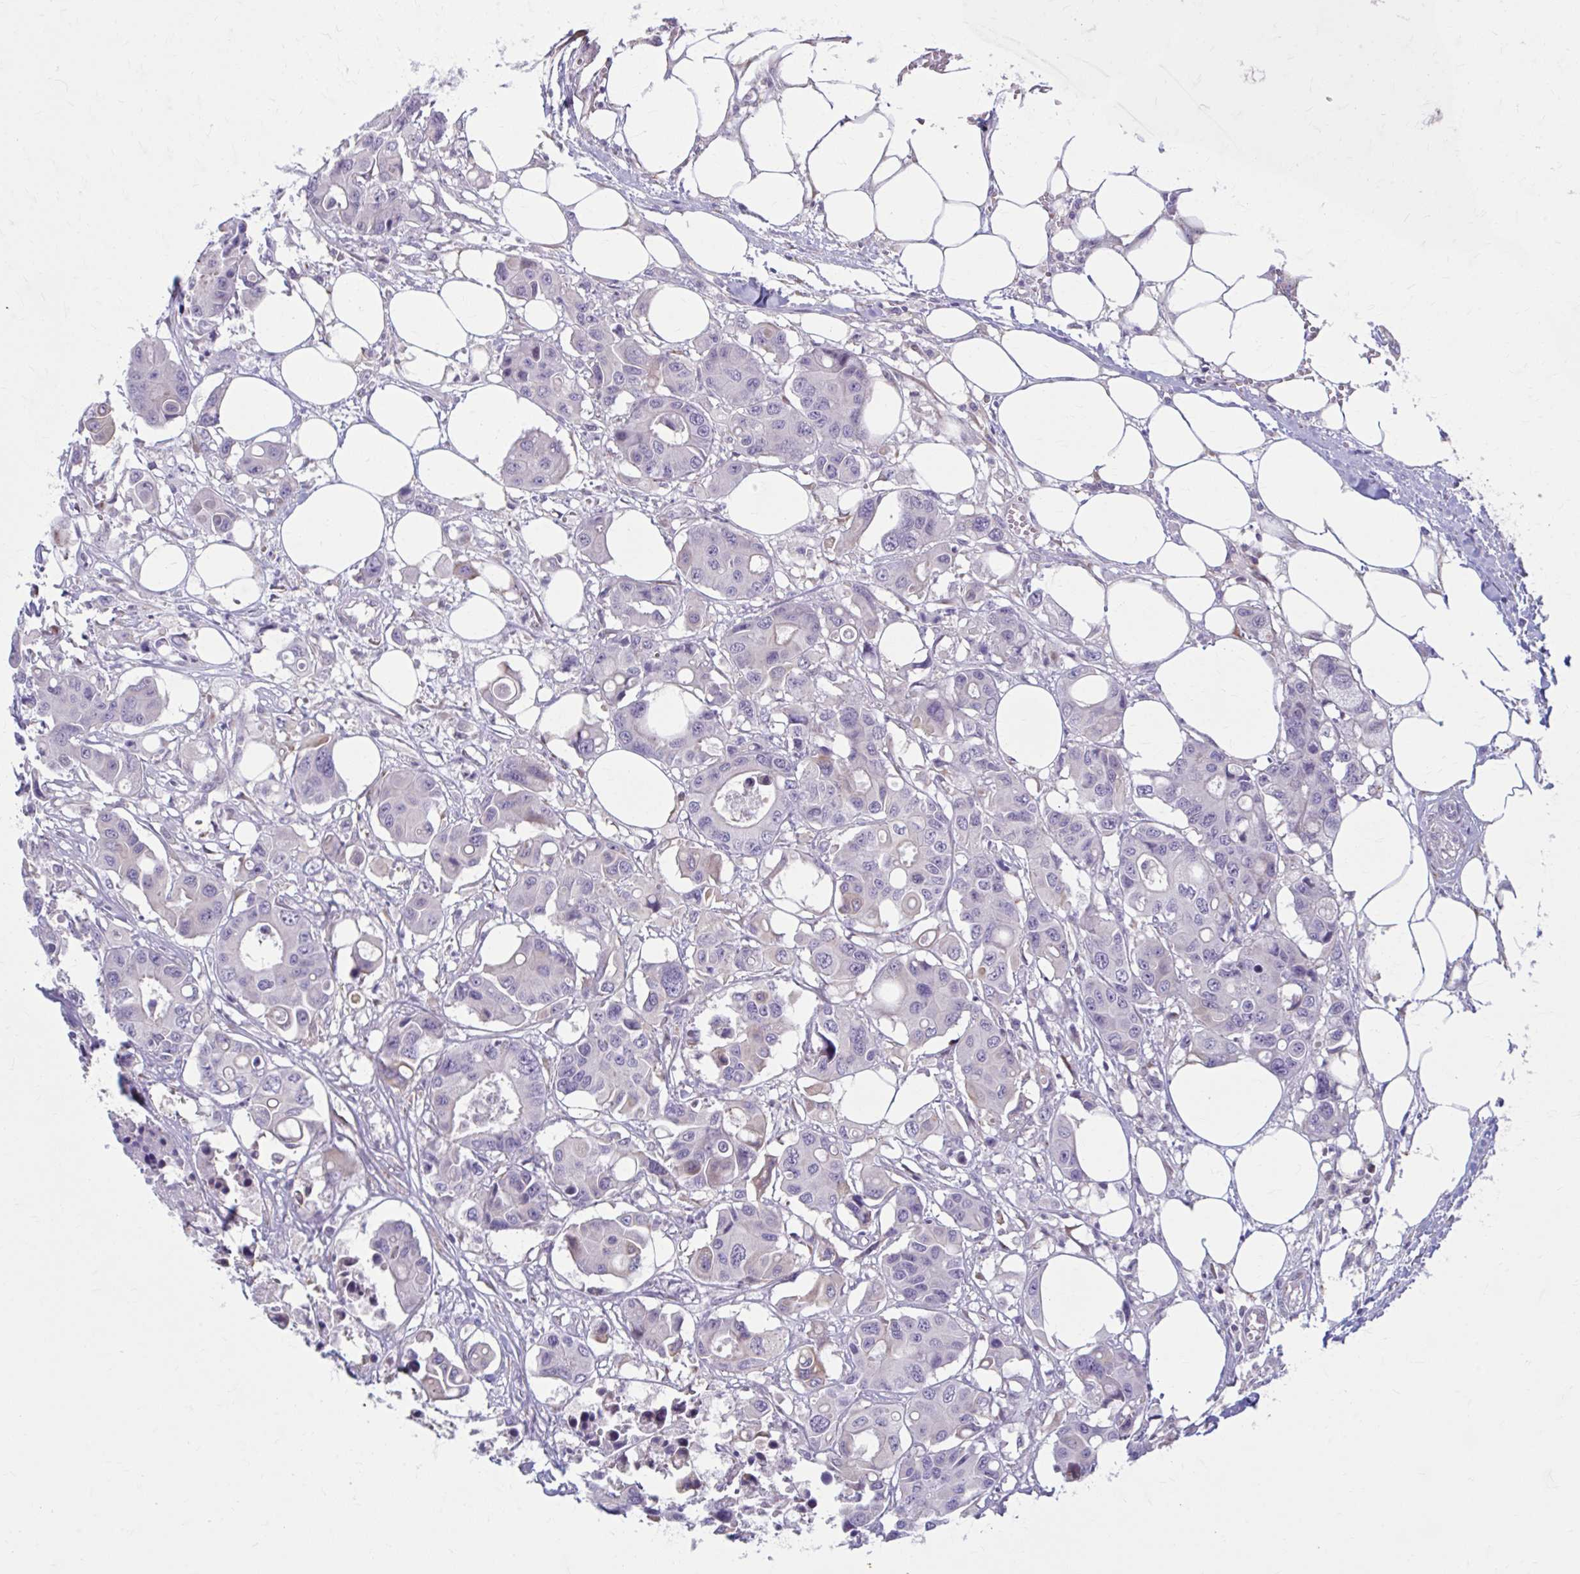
{"staining": {"intensity": "negative", "quantity": "none", "location": "none"}, "tissue": "colorectal cancer", "cell_type": "Tumor cells", "image_type": "cancer", "snomed": [{"axis": "morphology", "description": "Adenocarcinoma, NOS"}, {"axis": "topography", "description": "Colon"}], "caption": "IHC photomicrograph of human colorectal adenocarcinoma stained for a protein (brown), which exhibits no positivity in tumor cells.", "gene": "CHST3", "patient": {"sex": "male", "age": 77}}